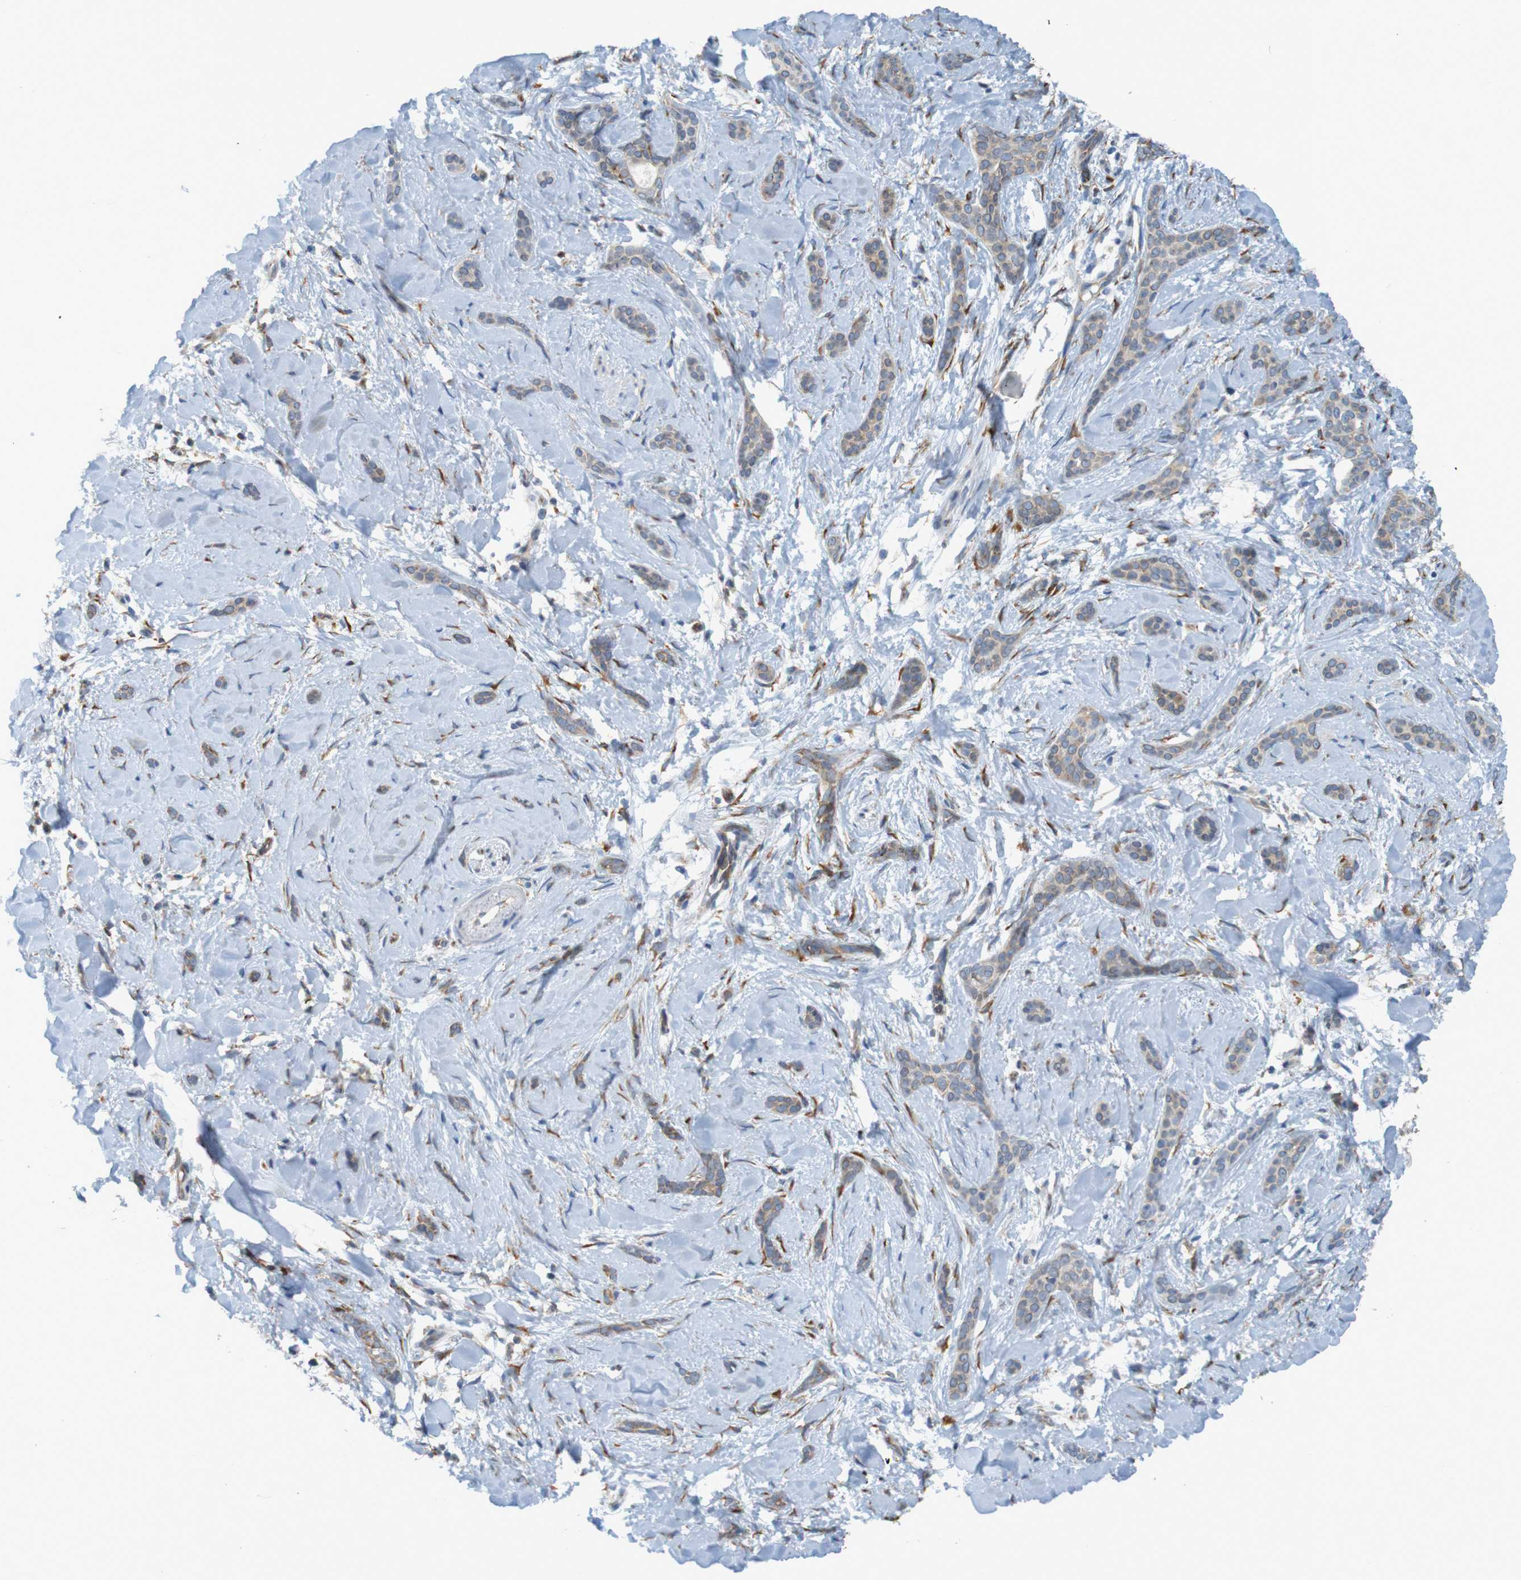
{"staining": {"intensity": "weak", "quantity": "25%-75%", "location": "cytoplasmic/membranous"}, "tissue": "skin cancer", "cell_type": "Tumor cells", "image_type": "cancer", "snomed": [{"axis": "morphology", "description": "Basal cell carcinoma"}, {"axis": "morphology", "description": "Adnexal tumor, benign"}, {"axis": "topography", "description": "Skin"}], "caption": "Protein expression analysis of human skin cancer reveals weak cytoplasmic/membranous expression in about 25%-75% of tumor cells.", "gene": "SSR1", "patient": {"sex": "female", "age": 42}}